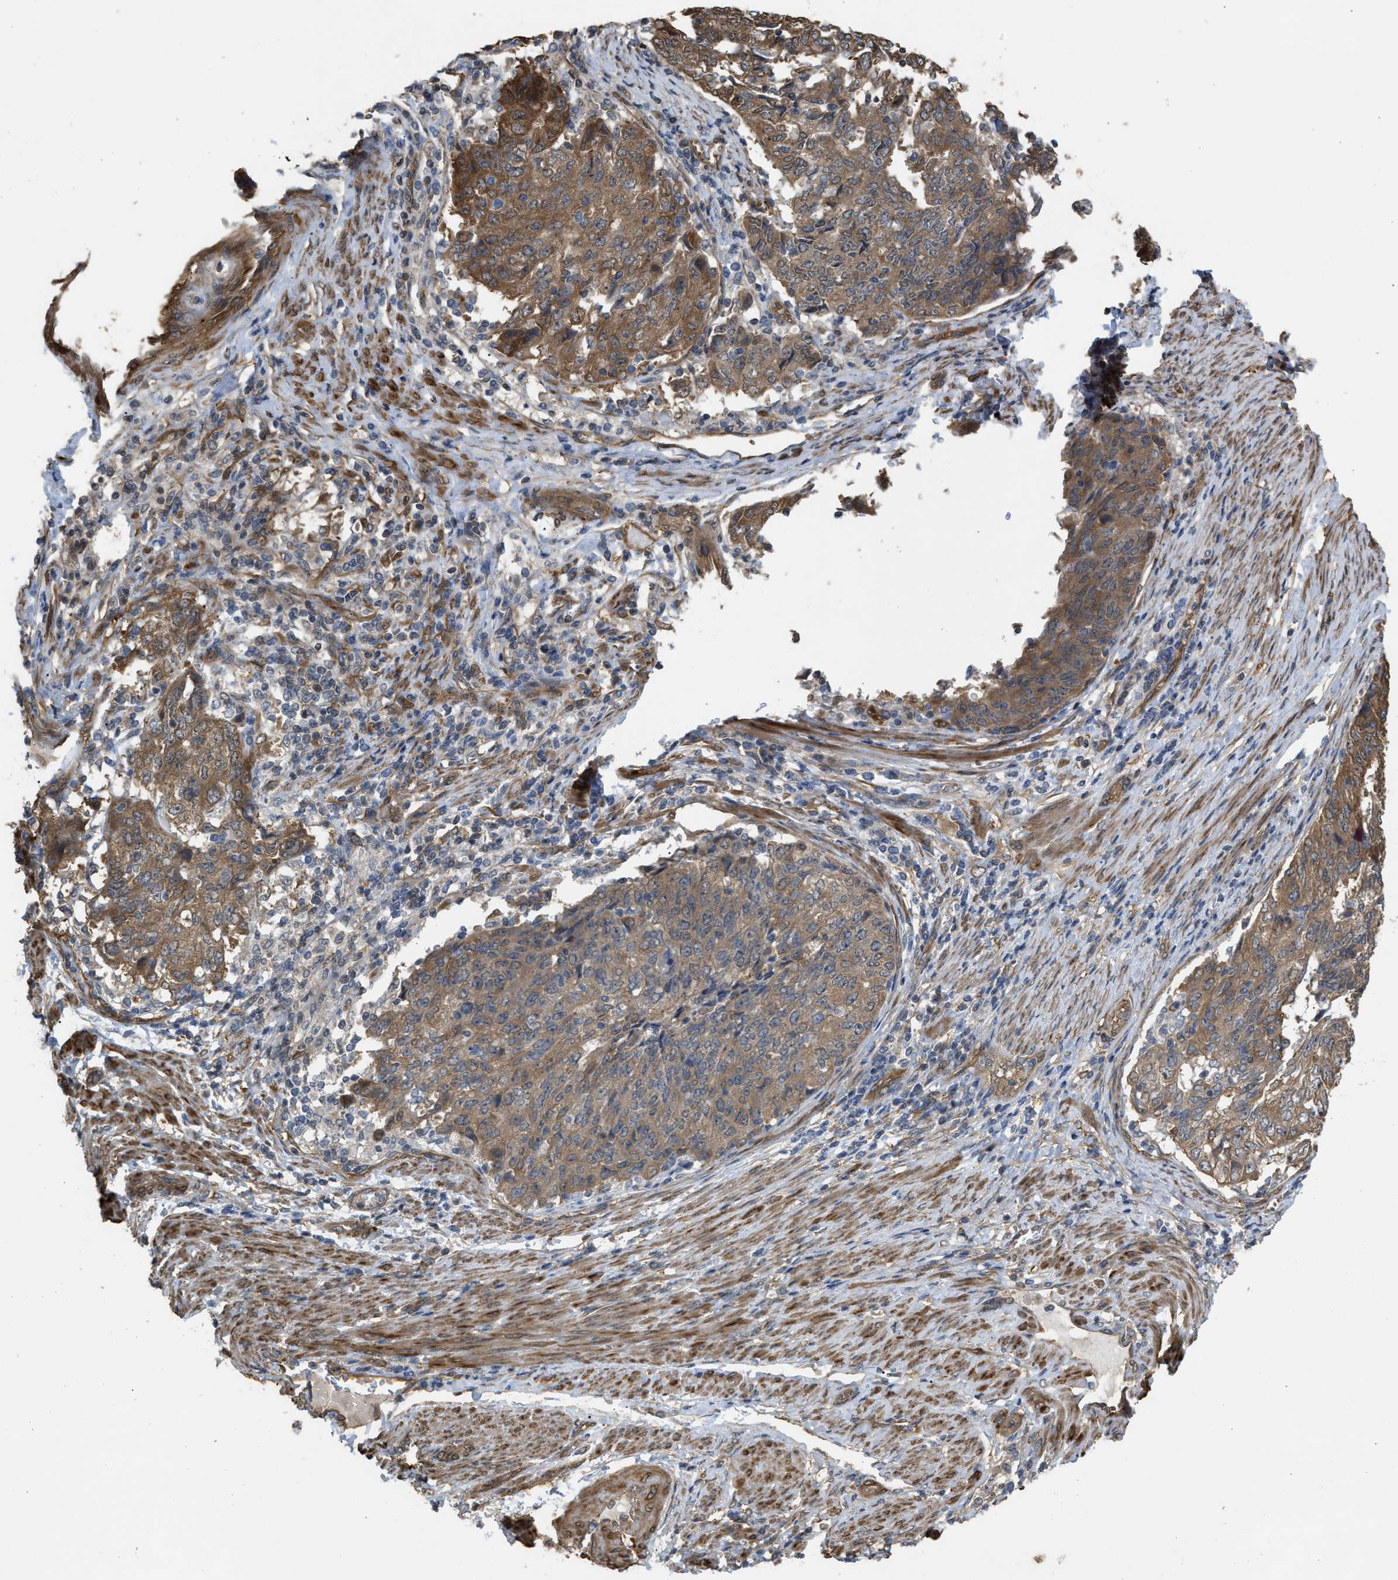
{"staining": {"intensity": "moderate", "quantity": ">75%", "location": "cytoplasmic/membranous"}, "tissue": "endometrial cancer", "cell_type": "Tumor cells", "image_type": "cancer", "snomed": [{"axis": "morphology", "description": "Adenocarcinoma, NOS"}, {"axis": "topography", "description": "Endometrium"}], "caption": "Tumor cells exhibit medium levels of moderate cytoplasmic/membranous expression in approximately >75% of cells in endometrial adenocarcinoma.", "gene": "BAG3", "patient": {"sex": "female", "age": 80}}